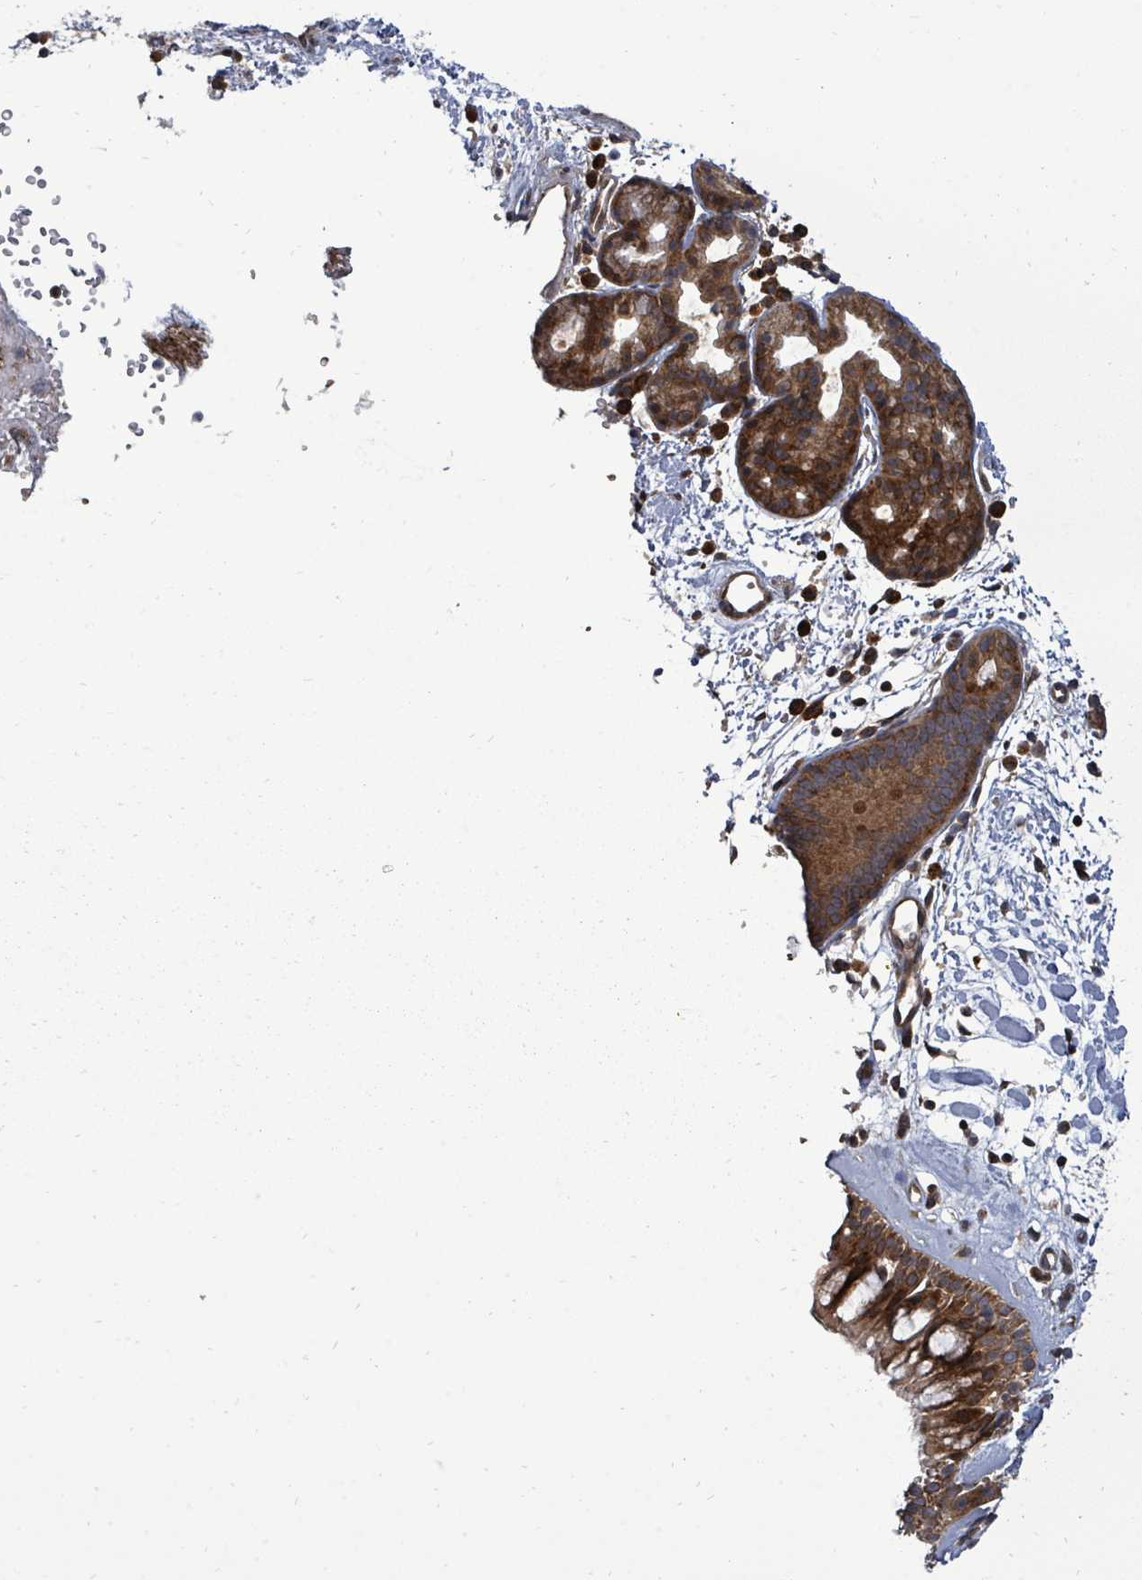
{"staining": {"intensity": "strong", "quantity": ">75%", "location": "cytoplasmic/membranous"}, "tissue": "nasopharynx", "cell_type": "Respiratory epithelial cells", "image_type": "normal", "snomed": [{"axis": "morphology", "description": "Normal tissue, NOS"}, {"axis": "topography", "description": "Nasopharynx"}], "caption": "Human nasopharynx stained with a brown dye displays strong cytoplasmic/membranous positive staining in approximately >75% of respiratory epithelial cells.", "gene": "EIF3CL", "patient": {"sex": "male", "age": 65}}